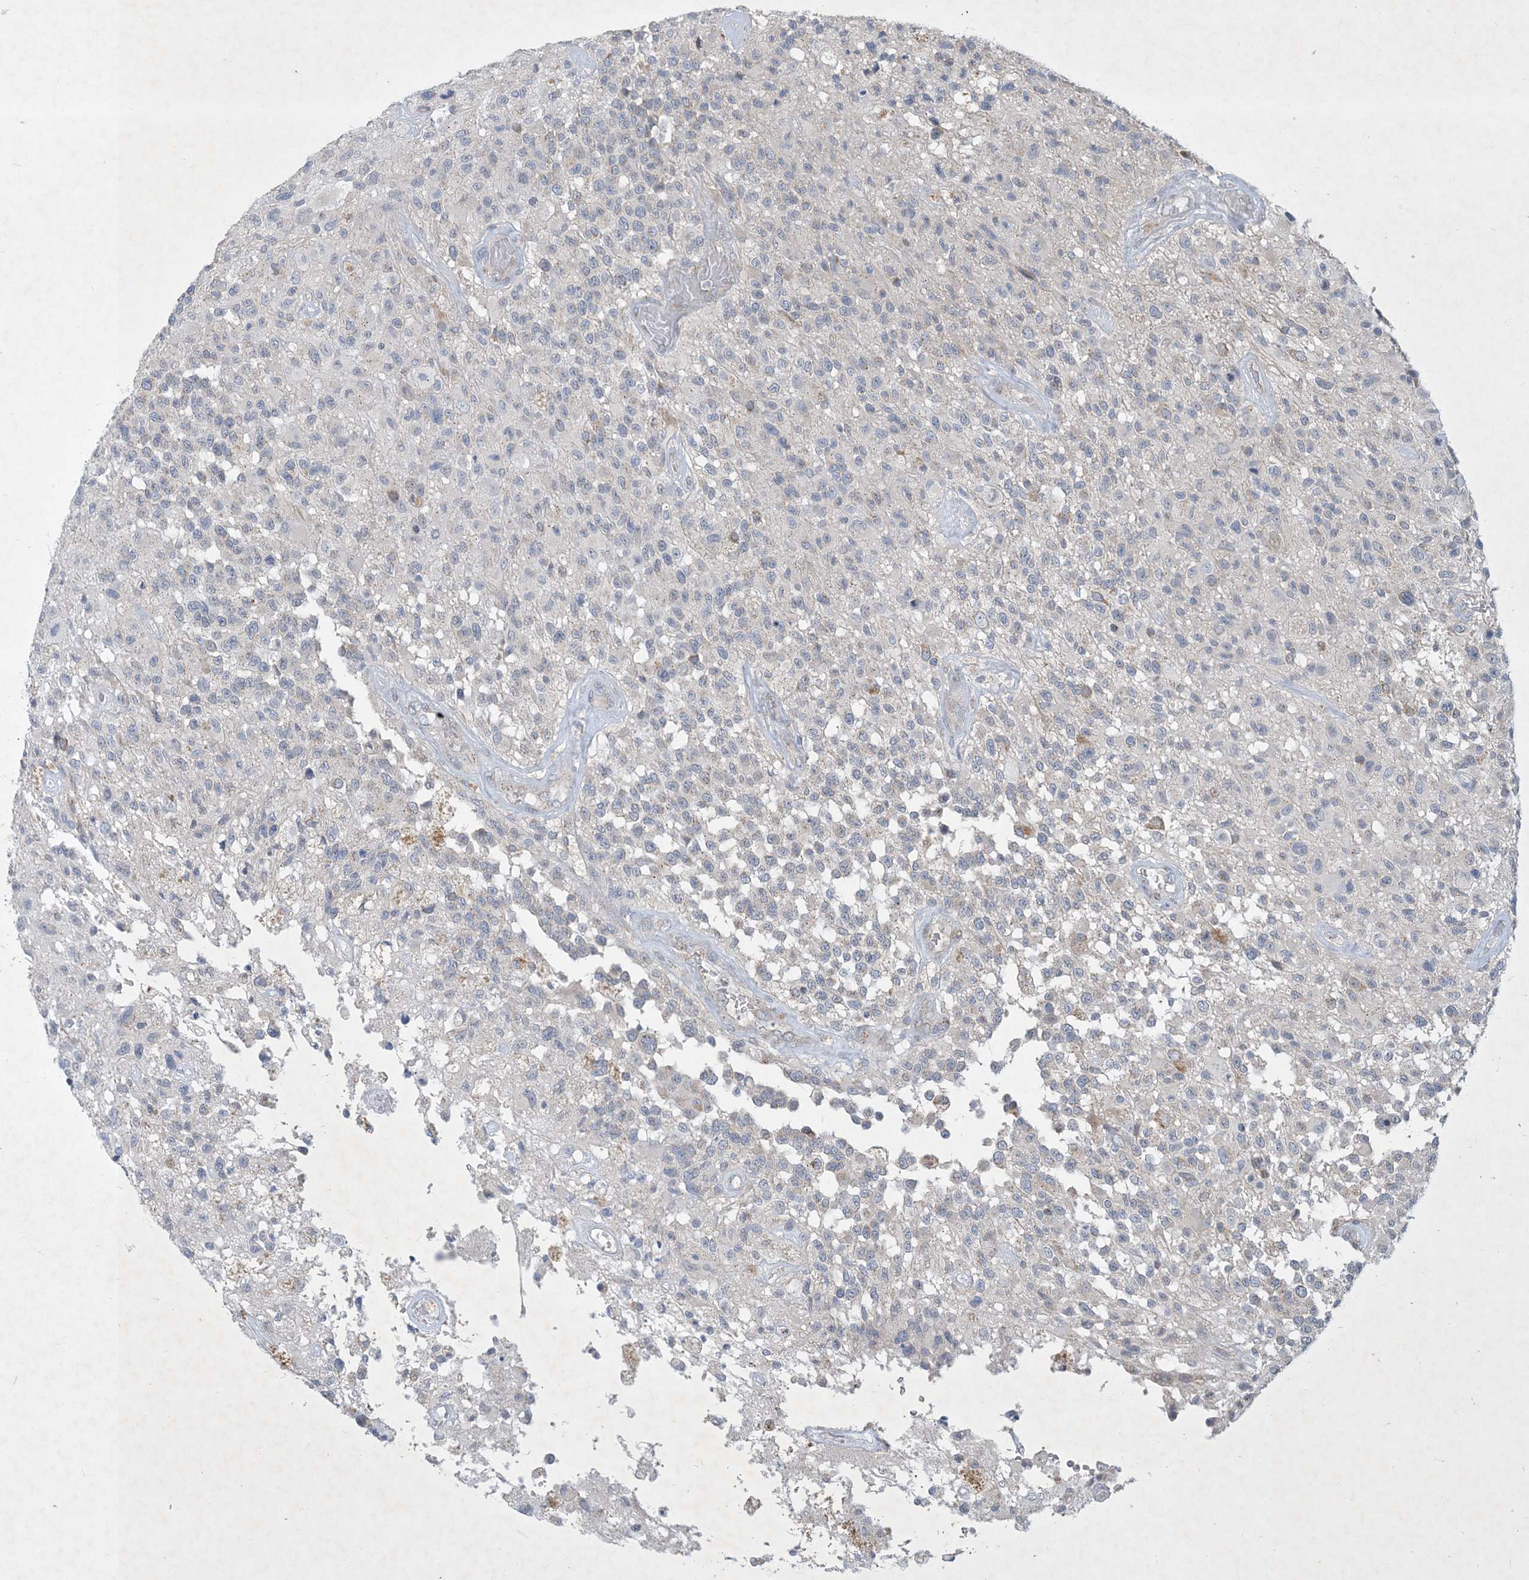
{"staining": {"intensity": "negative", "quantity": "none", "location": "none"}, "tissue": "glioma", "cell_type": "Tumor cells", "image_type": "cancer", "snomed": [{"axis": "morphology", "description": "Glioma, malignant, High grade"}, {"axis": "morphology", "description": "Glioblastoma, NOS"}, {"axis": "topography", "description": "Brain"}], "caption": "Immunohistochemistry image of neoplastic tissue: high-grade glioma (malignant) stained with DAB (3,3'-diaminobenzidine) displays no significant protein staining in tumor cells. Brightfield microscopy of immunohistochemistry (IHC) stained with DAB (brown) and hematoxylin (blue), captured at high magnification.", "gene": "CCDC14", "patient": {"sex": "male", "age": 60}}